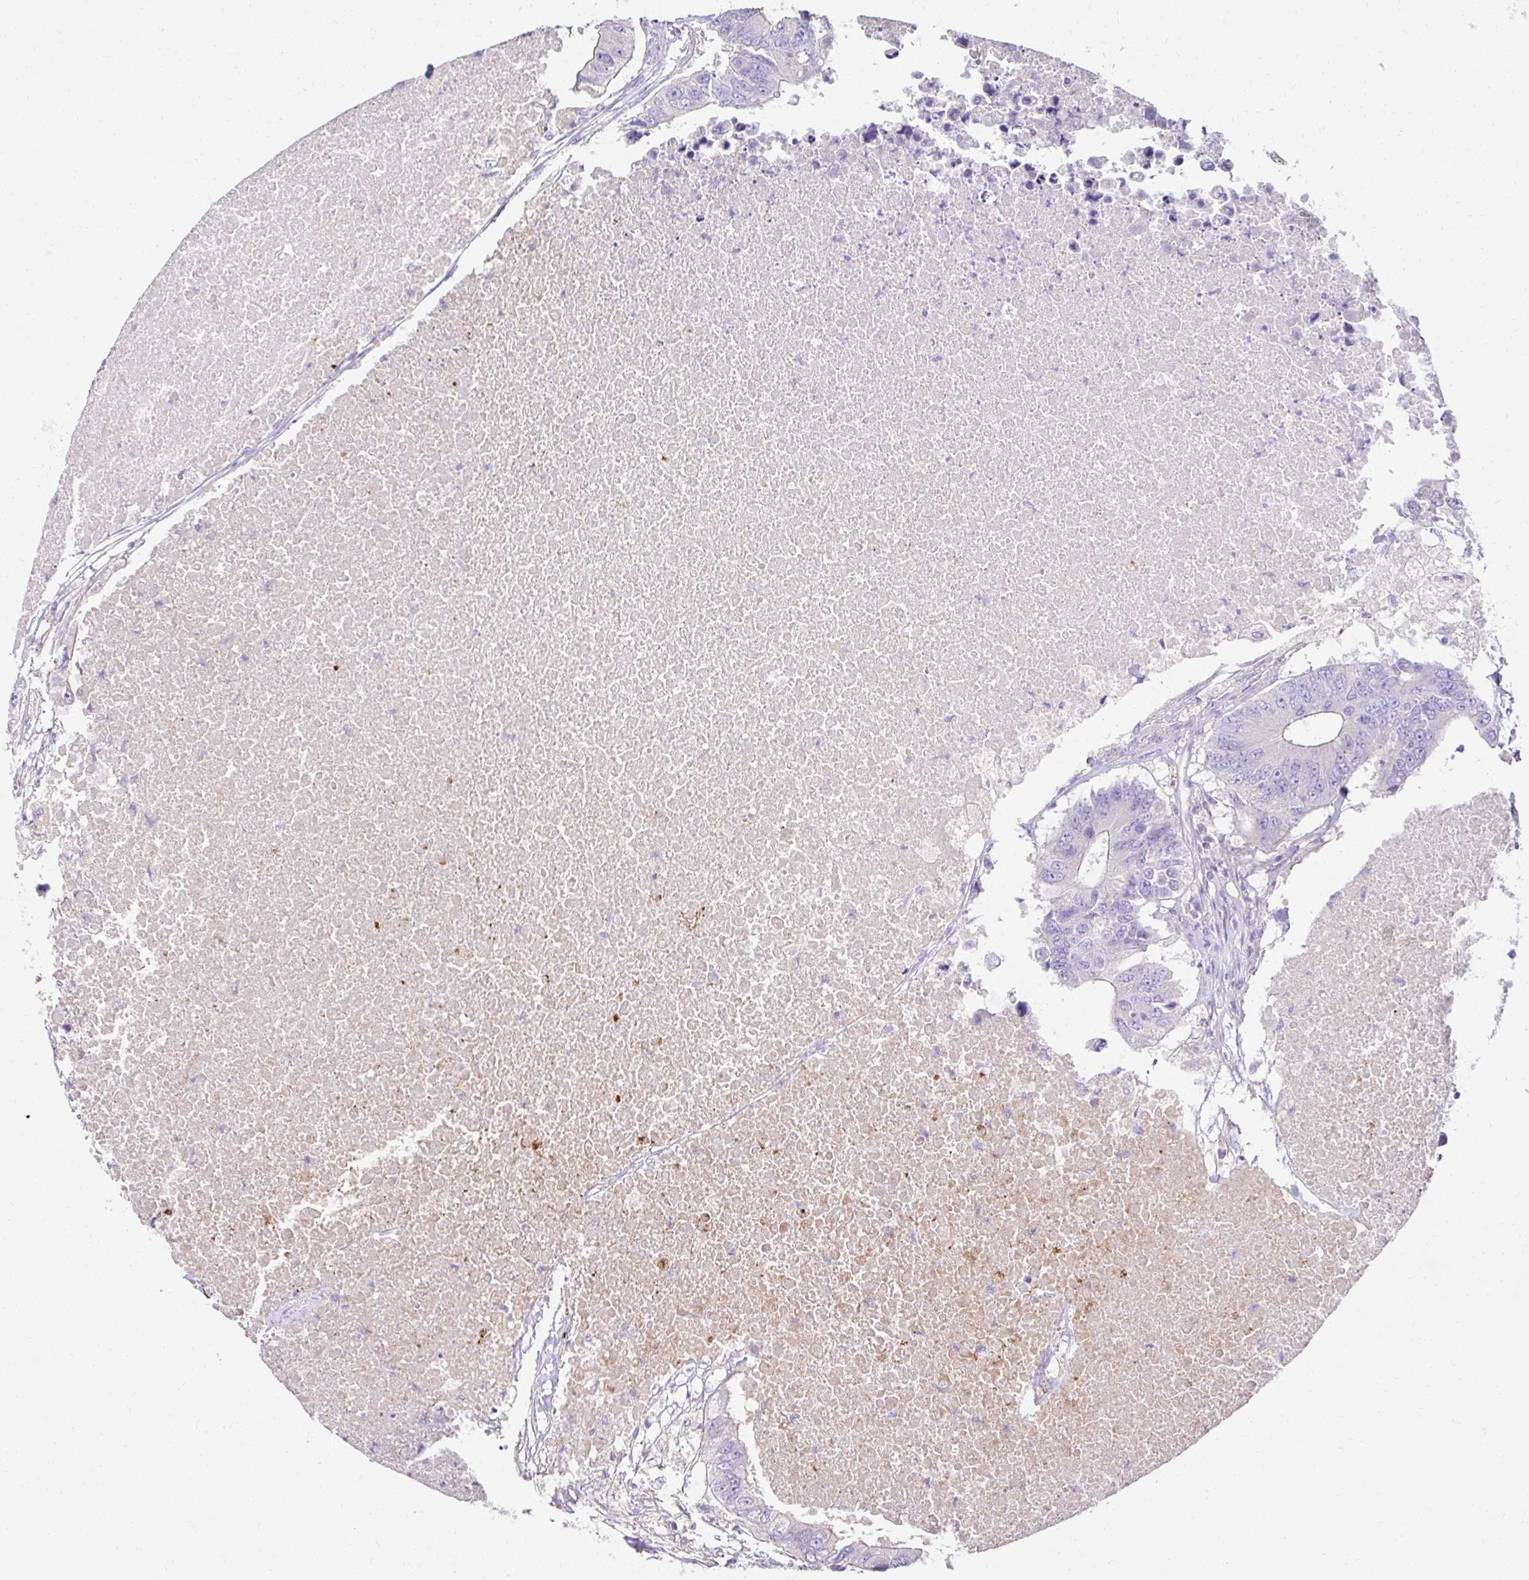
{"staining": {"intensity": "negative", "quantity": "none", "location": "none"}, "tissue": "colorectal cancer", "cell_type": "Tumor cells", "image_type": "cancer", "snomed": [{"axis": "morphology", "description": "Adenocarcinoma, NOS"}, {"axis": "topography", "description": "Colon"}], "caption": "This image is of colorectal cancer stained with IHC to label a protein in brown with the nuclei are counter-stained blue. There is no staining in tumor cells.", "gene": "CCDC85C", "patient": {"sex": "male", "age": 71}}